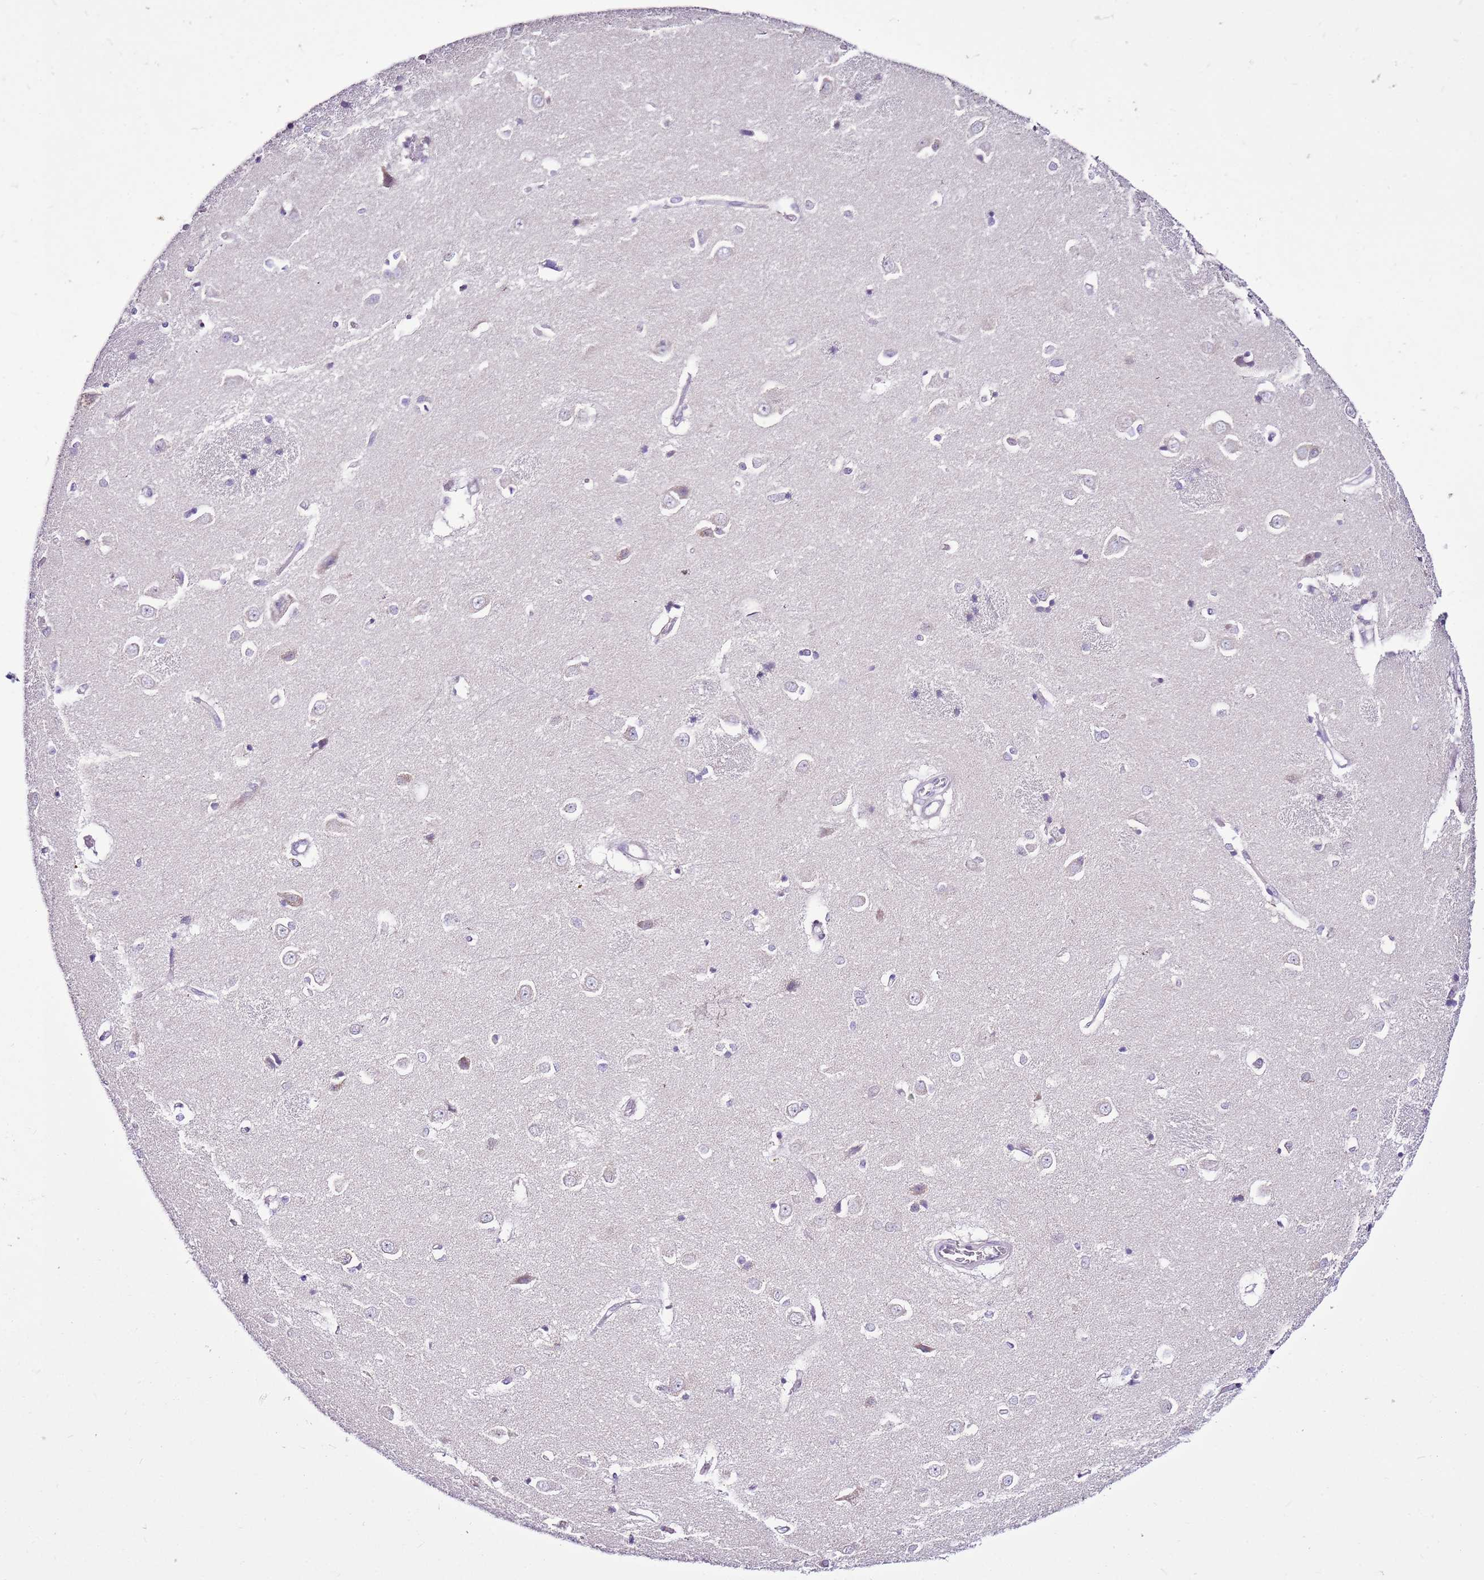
{"staining": {"intensity": "negative", "quantity": "none", "location": "none"}, "tissue": "caudate", "cell_type": "Glial cells", "image_type": "normal", "snomed": [{"axis": "morphology", "description": "Normal tissue, NOS"}, {"axis": "topography", "description": "Lateral ventricle wall"}], "caption": "An image of human caudate is negative for staining in glial cells. The staining was performed using DAB (3,3'-diaminobenzidine) to visualize the protein expression in brown, while the nuclei were stained in blue with hematoxylin (Magnification: 20x).", "gene": "MRPL36", "patient": {"sex": "male", "age": 37}}